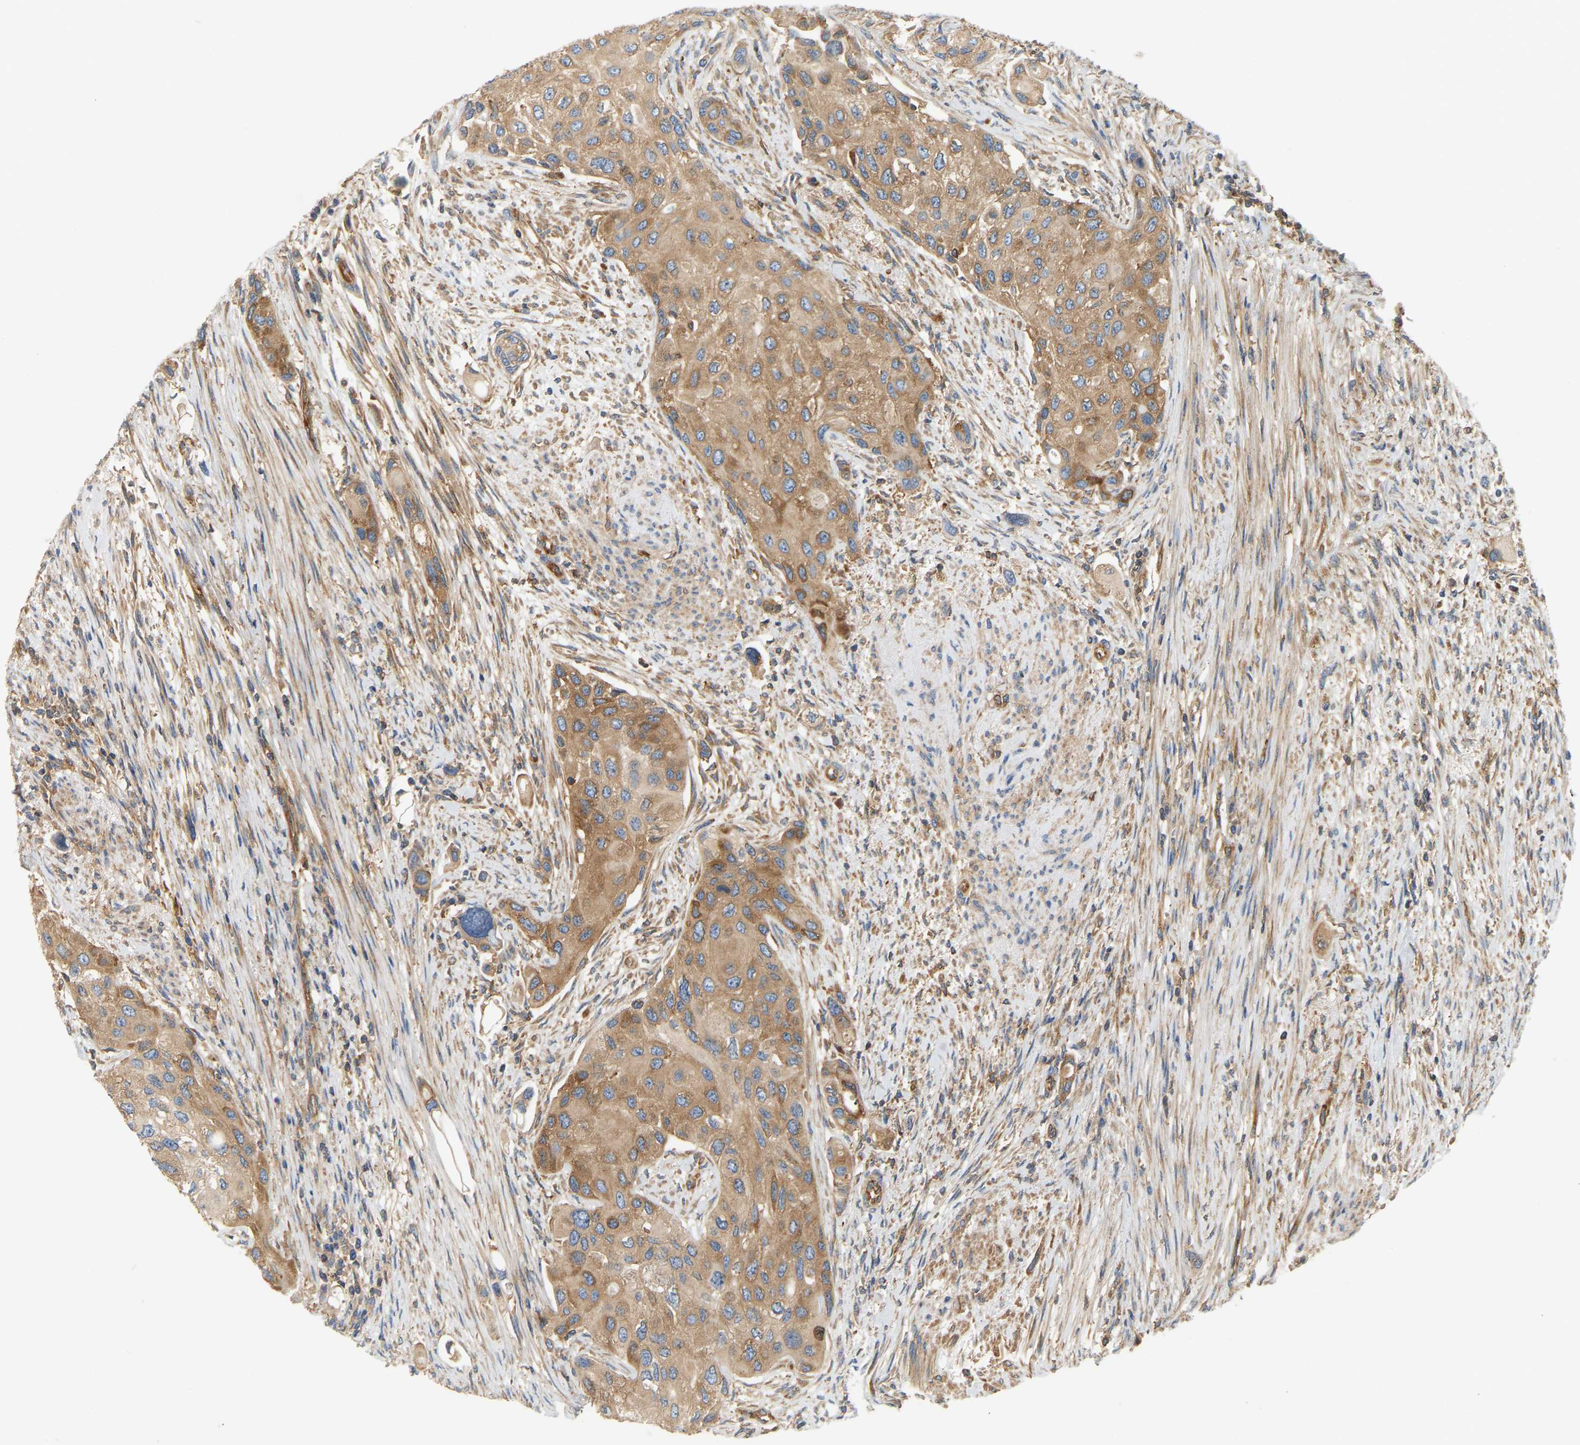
{"staining": {"intensity": "moderate", "quantity": ">75%", "location": "cytoplasmic/membranous"}, "tissue": "urothelial cancer", "cell_type": "Tumor cells", "image_type": "cancer", "snomed": [{"axis": "morphology", "description": "Urothelial carcinoma, High grade"}, {"axis": "topography", "description": "Urinary bladder"}], "caption": "The immunohistochemical stain labels moderate cytoplasmic/membranous positivity in tumor cells of urothelial cancer tissue.", "gene": "AKAP13", "patient": {"sex": "female", "age": 56}}